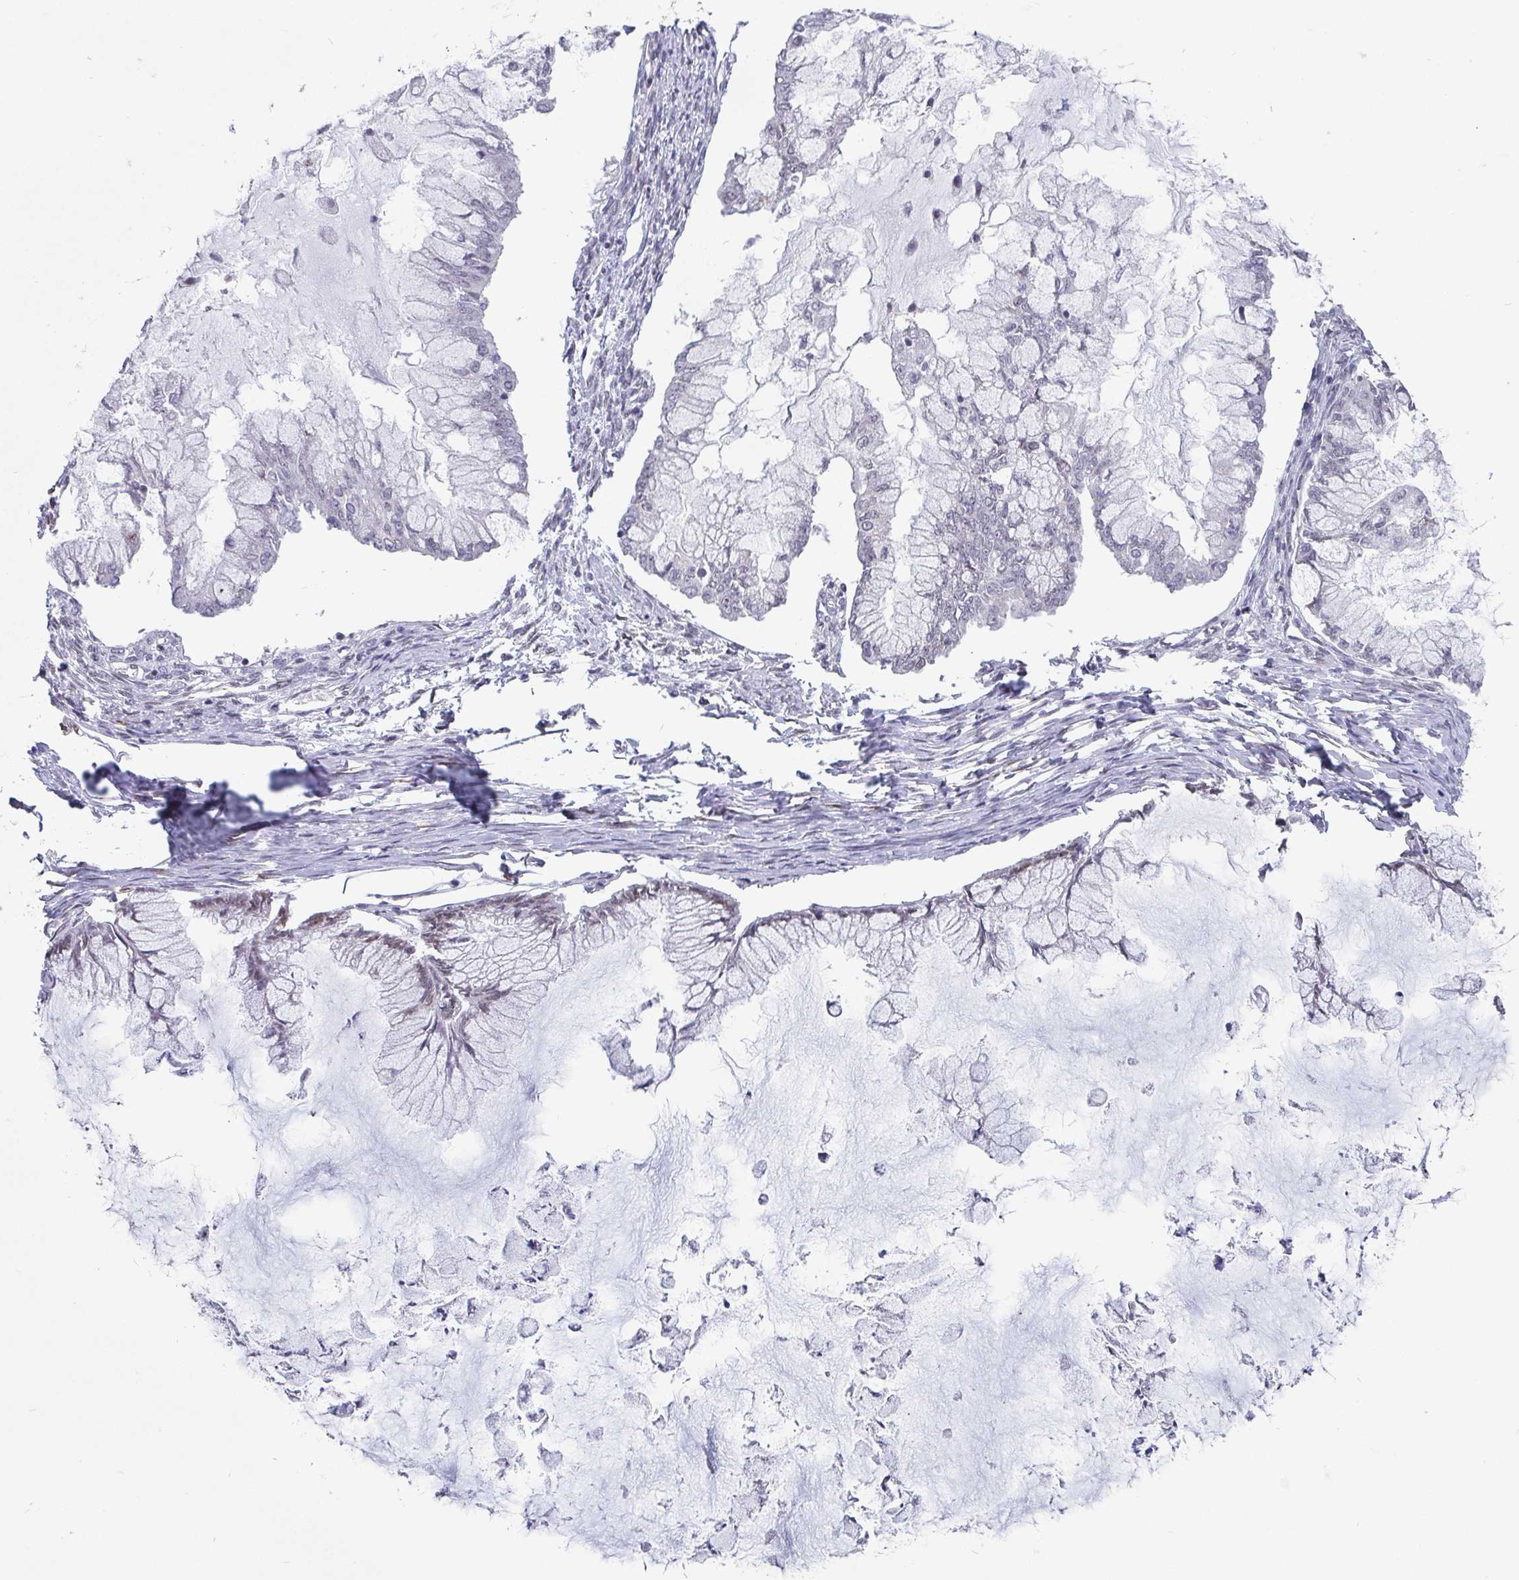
{"staining": {"intensity": "negative", "quantity": "none", "location": "none"}, "tissue": "ovarian cancer", "cell_type": "Tumor cells", "image_type": "cancer", "snomed": [{"axis": "morphology", "description": "Cystadenocarcinoma, mucinous, NOS"}, {"axis": "topography", "description": "Ovary"}], "caption": "Ovarian cancer (mucinous cystadenocarcinoma) stained for a protein using IHC demonstrates no positivity tumor cells.", "gene": "EMD", "patient": {"sex": "female", "age": 34}}